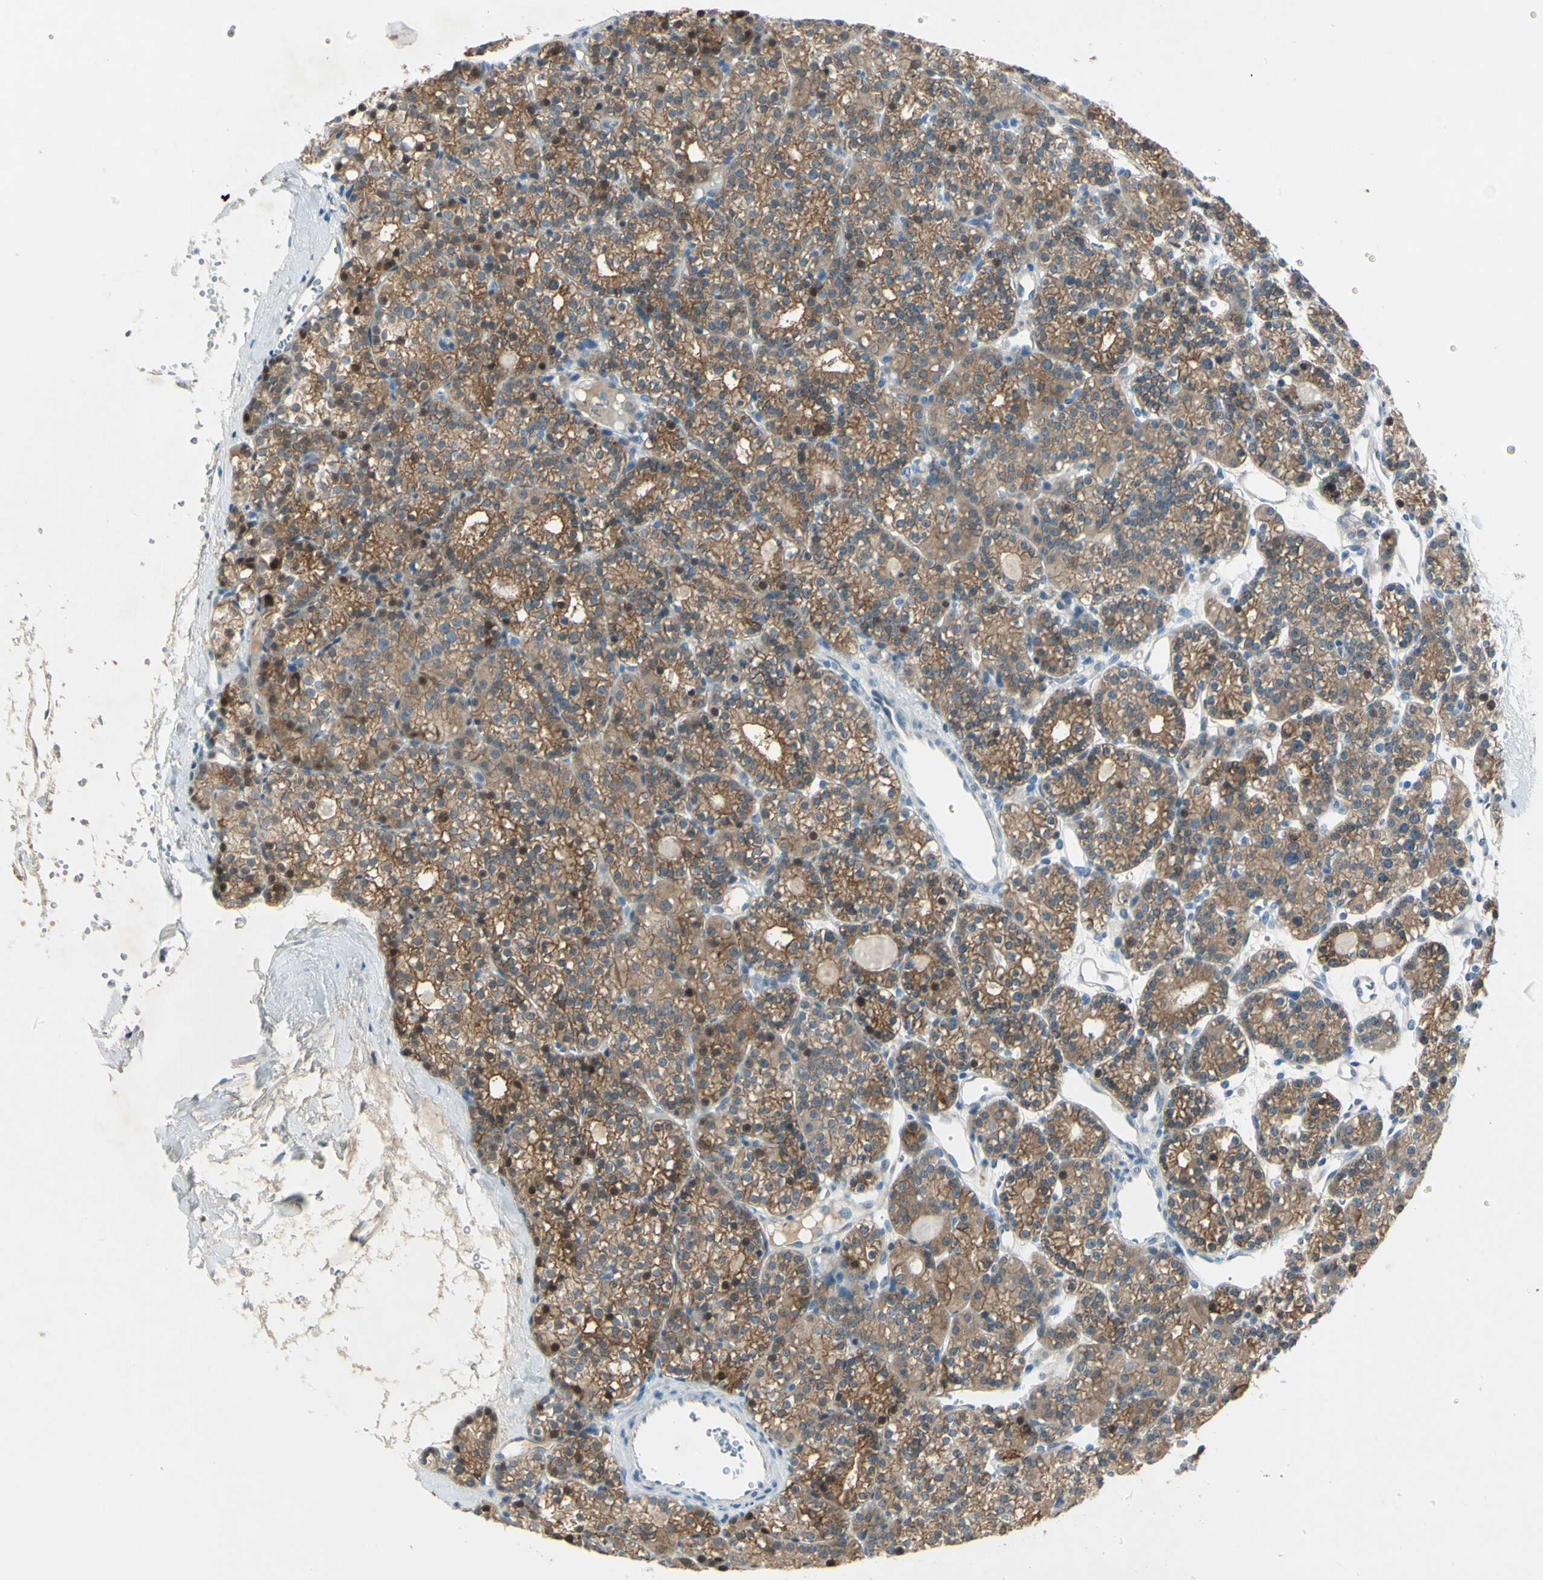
{"staining": {"intensity": "moderate", "quantity": ">75%", "location": "cytoplasmic/membranous"}, "tissue": "parathyroid gland", "cell_type": "Glandular cells", "image_type": "normal", "snomed": [{"axis": "morphology", "description": "Normal tissue, NOS"}, {"axis": "topography", "description": "Parathyroid gland"}], "caption": "Glandular cells display medium levels of moderate cytoplasmic/membranous positivity in about >75% of cells in benign parathyroid gland. The protein is stained brown, and the nuclei are stained in blue (DAB IHC with brightfield microscopy, high magnification).", "gene": "C1orf159", "patient": {"sex": "female", "age": 64}}